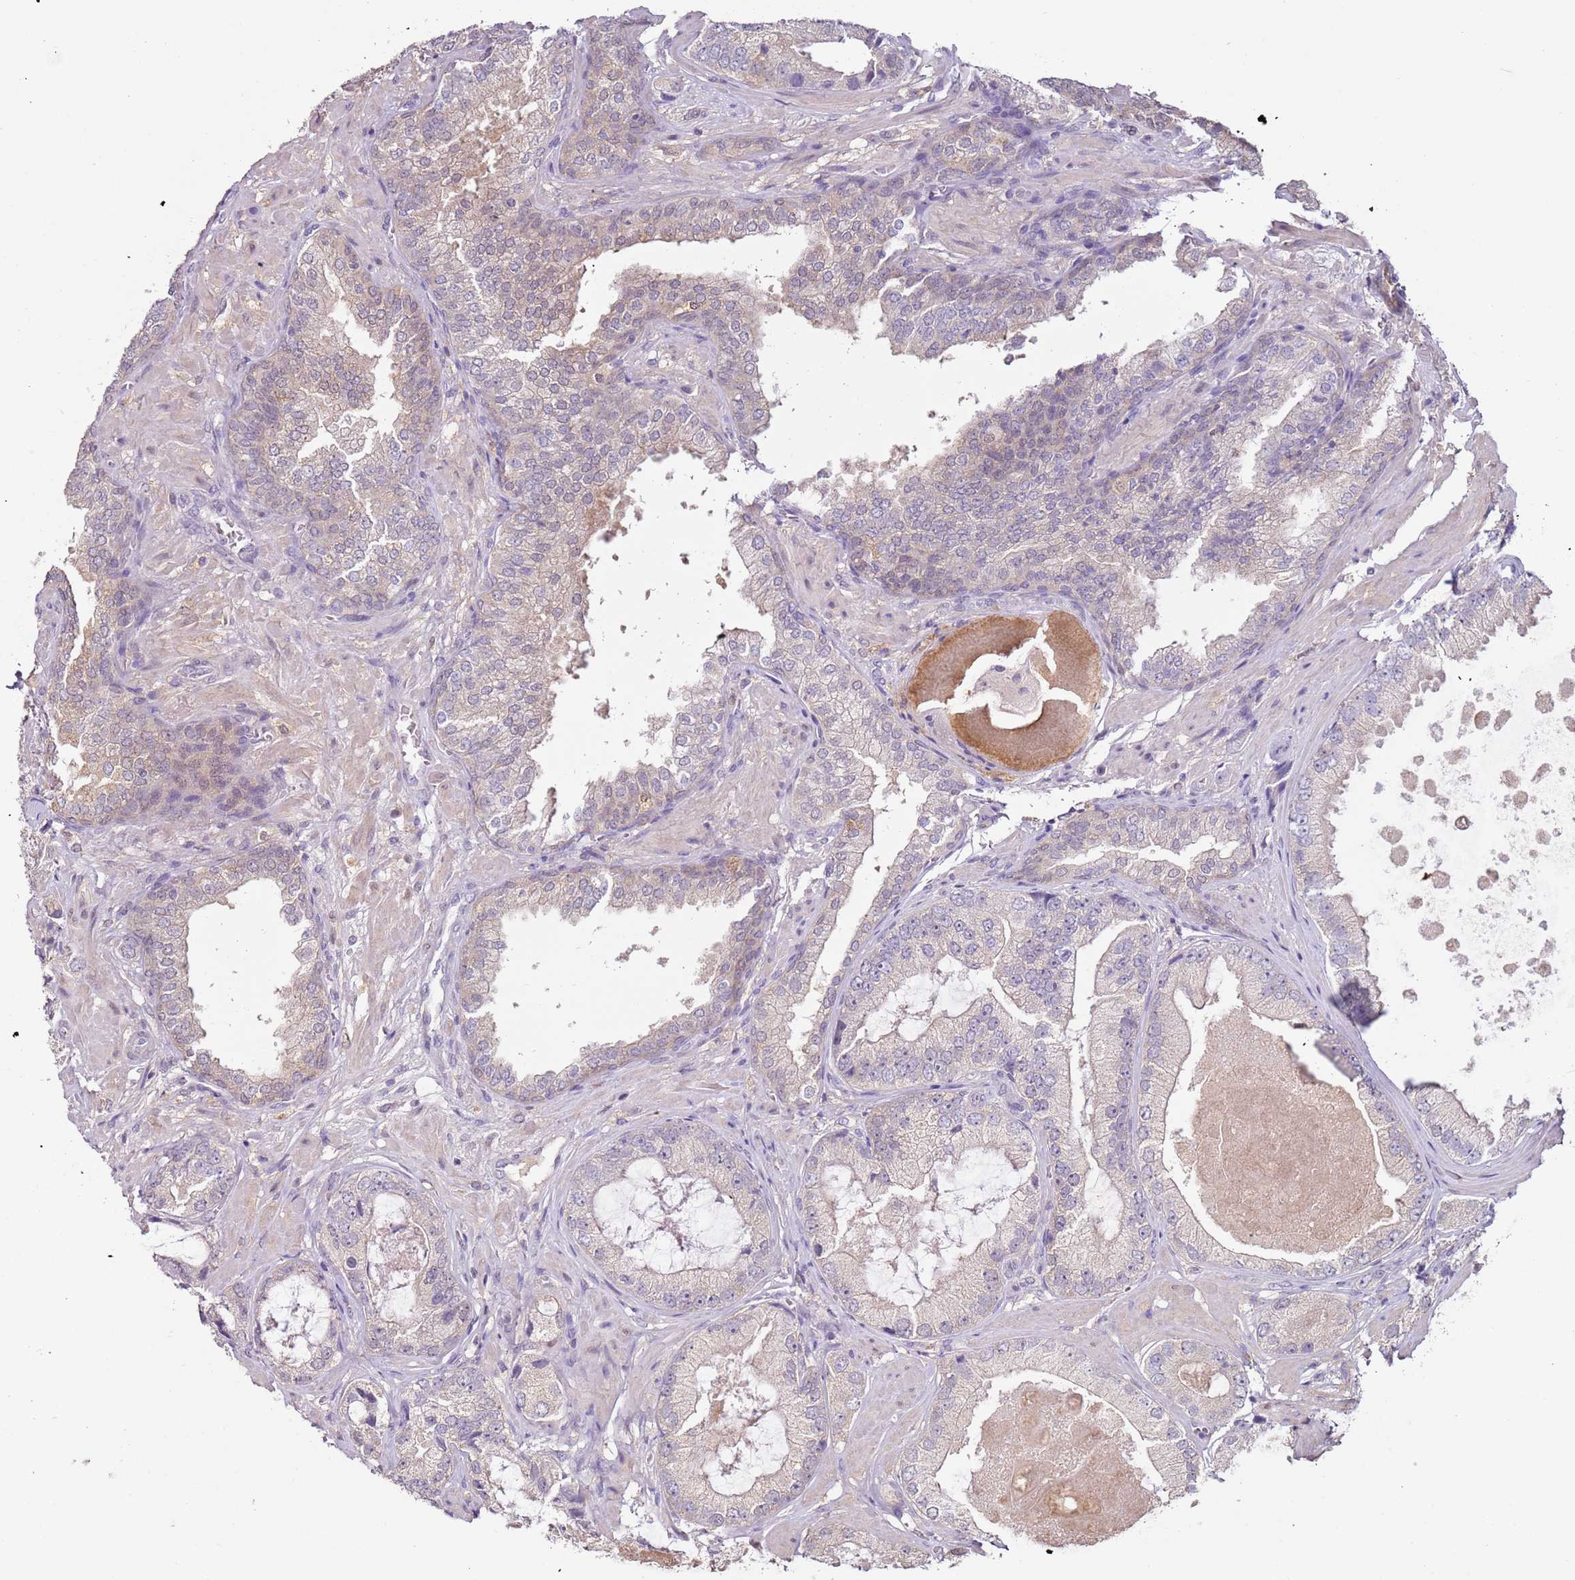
{"staining": {"intensity": "negative", "quantity": "none", "location": "none"}, "tissue": "prostate cancer", "cell_type": "Tumor cells", "image_type": "cancer", "snomed": [{"axis": "morphology", "description": "Adenocarcinoma, High grade"}, {"axis": "topography", "description": "Prostate"}], "caption": "Tumor cells are negative for brown protein staining in prostate cancer (high-grade adenocarcinoma).", "gene": "MDH1", "patient": {"sex": "male", "age": 59}}